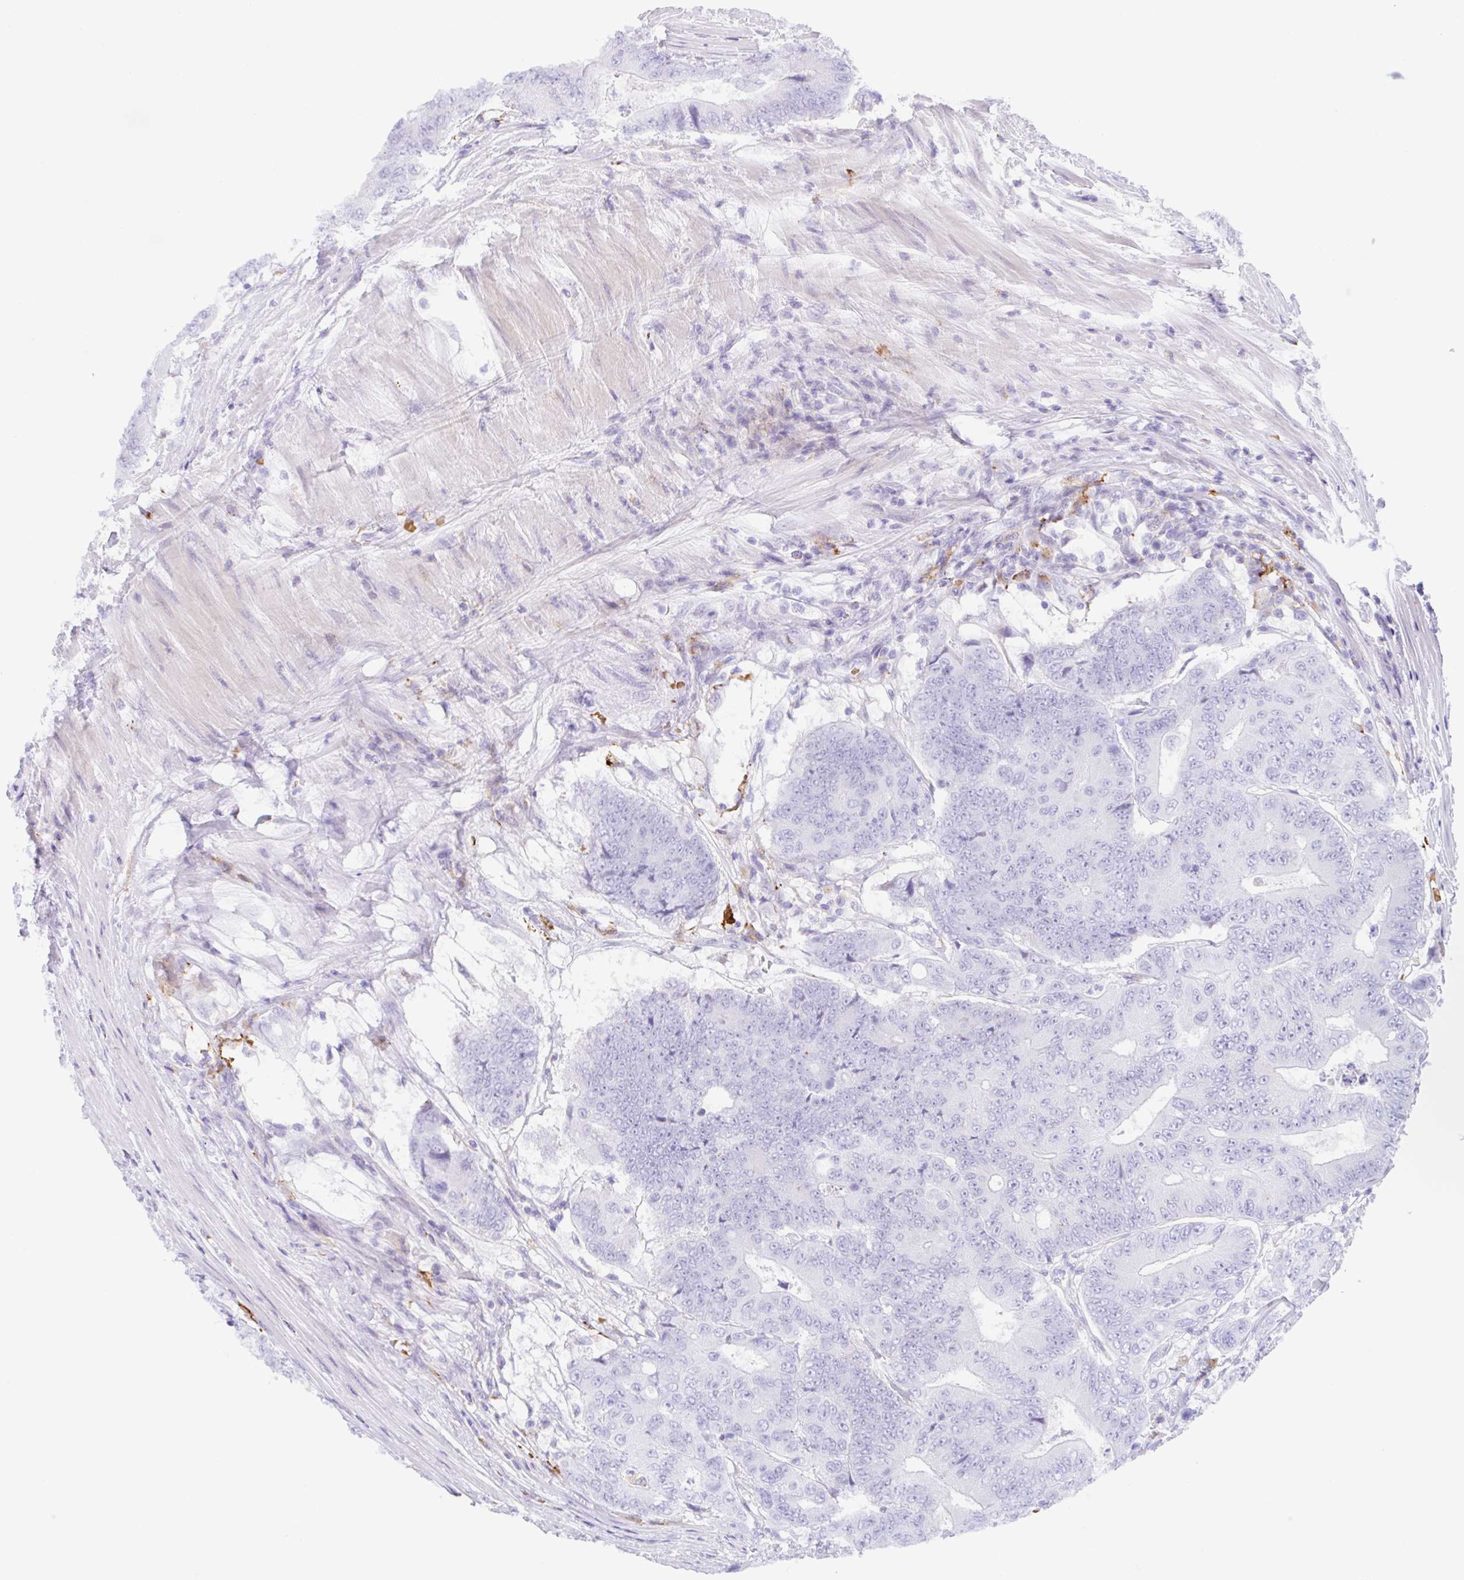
{"staining": {"intensity": "negative", "quantity": "none", "location": "none"}, "tissue": "colorectal cancer", "cell_type": "Tumor cells", "image_type": "cancer", "snomed": [{"axis": "morphology", "description": "Adenocarcinoma, NOS"}, {"axis": "topography", "description": "Colon"}], "caption": "There is no significant staining in tumor cells of colorectal cancer (adenocarcinoma). (DAB (3,3'-diaminobenzidine) immunohistochemistry (IHC), high magnification).", "gene": "ANKRD9", "patient": {"sex": "female", "age": 48}}